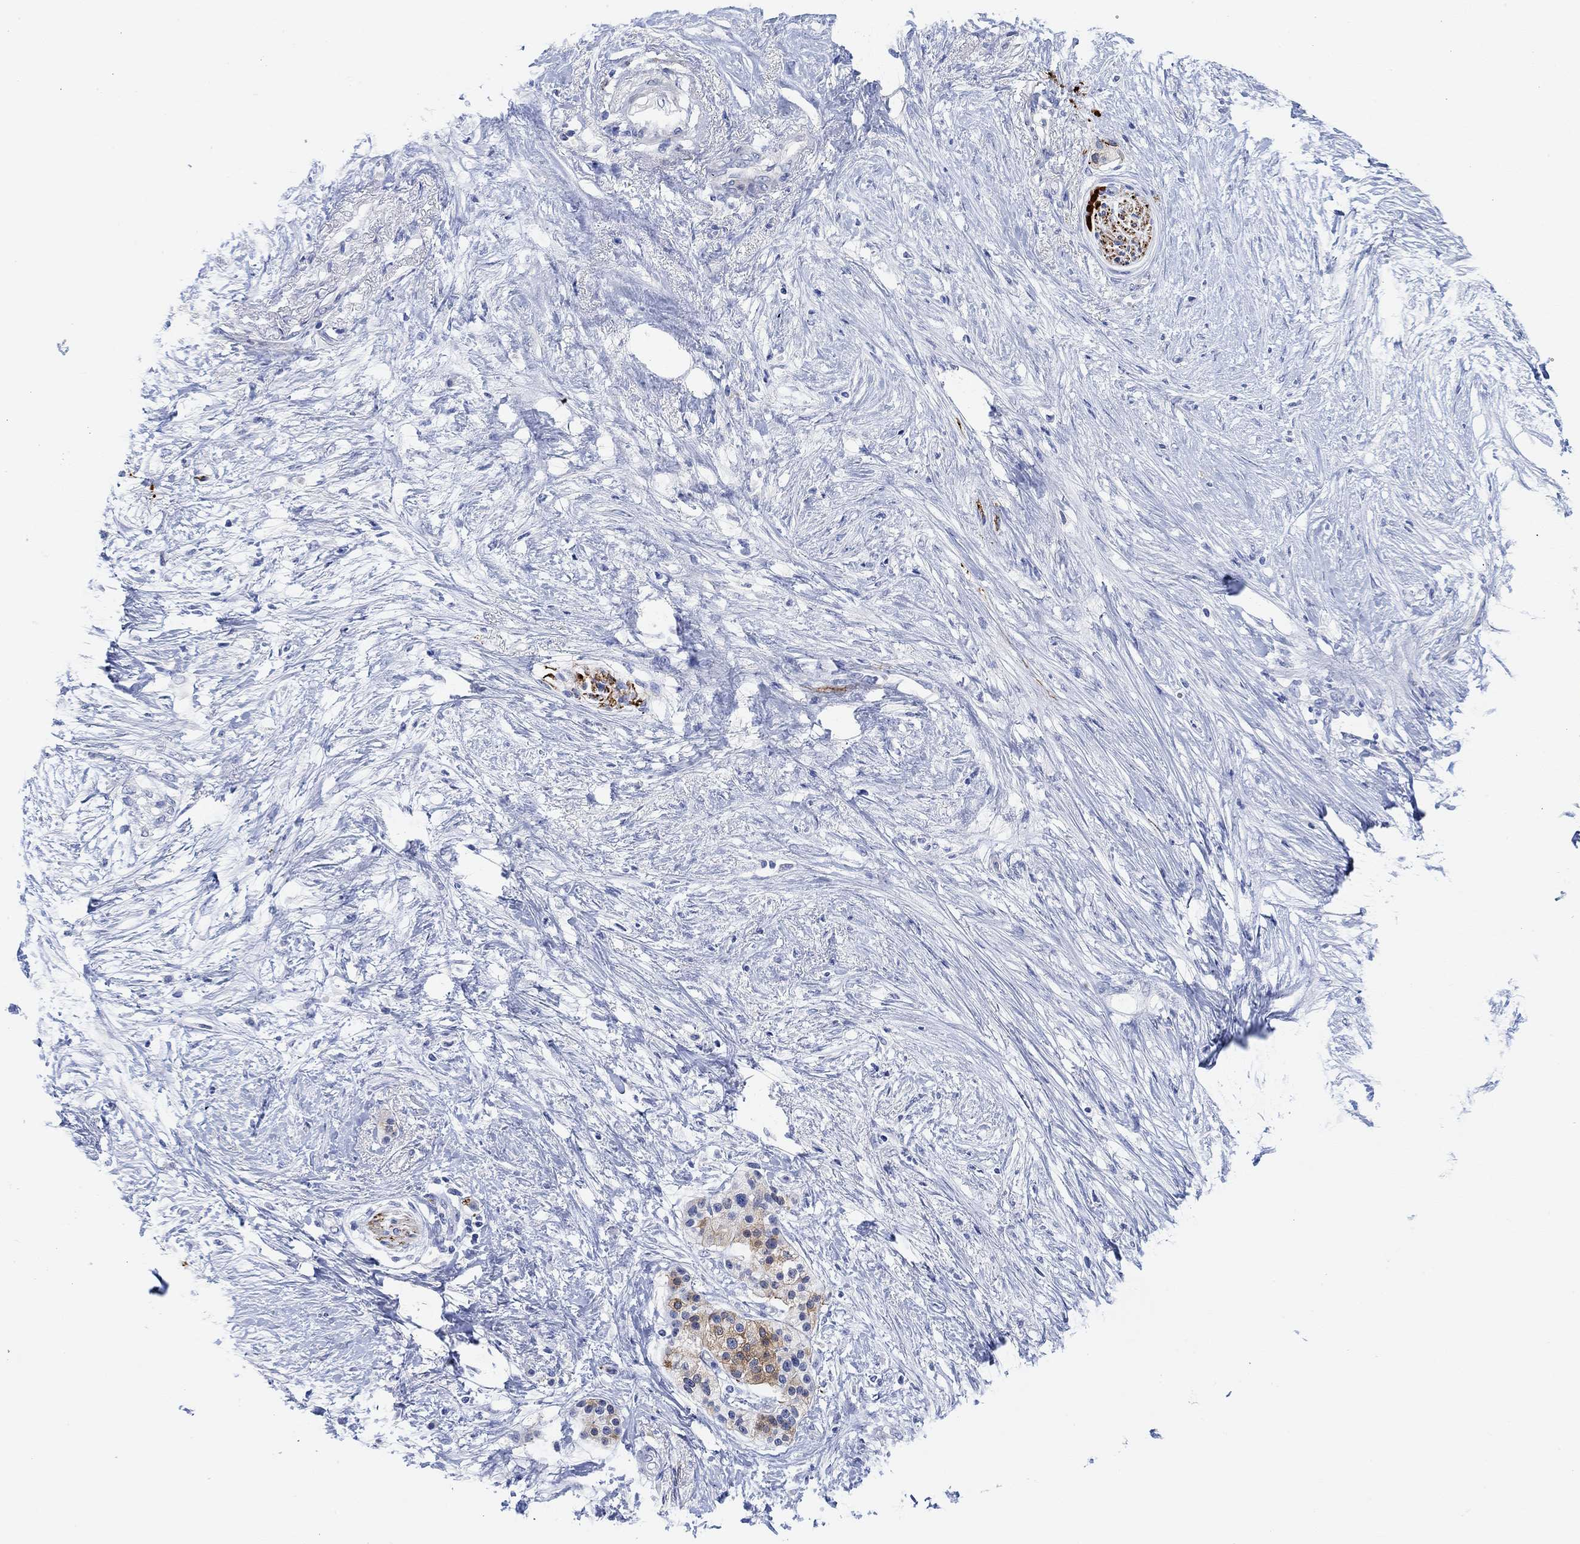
{"staining": {"intensity": "moderate", "quantity": "<25%", "location": "cytoplasmic/membranous"}, "tissue": "pancreatic cancer", "cell_type": "Tumor cells", "image_type": "cancer", "snomed": [{"axis": "morphology", "description": "Normal tissue, NOS"}, {"axis": "morphology", "description": "Adenocarcinoma, NOS"}, {"axis": "topography", "description": "Pancreas"}, {"axis": "topography", "description": "Duodenum"}], "caption": "A low amount of moderate cytoplasmic/membranous positivity is identified in approximately <25% of tumor cells in pancreatic cancer (adenocarcinoma) tissue.", "gene": "VAT1L", "patient": {"sex": "female", "age": 60}}